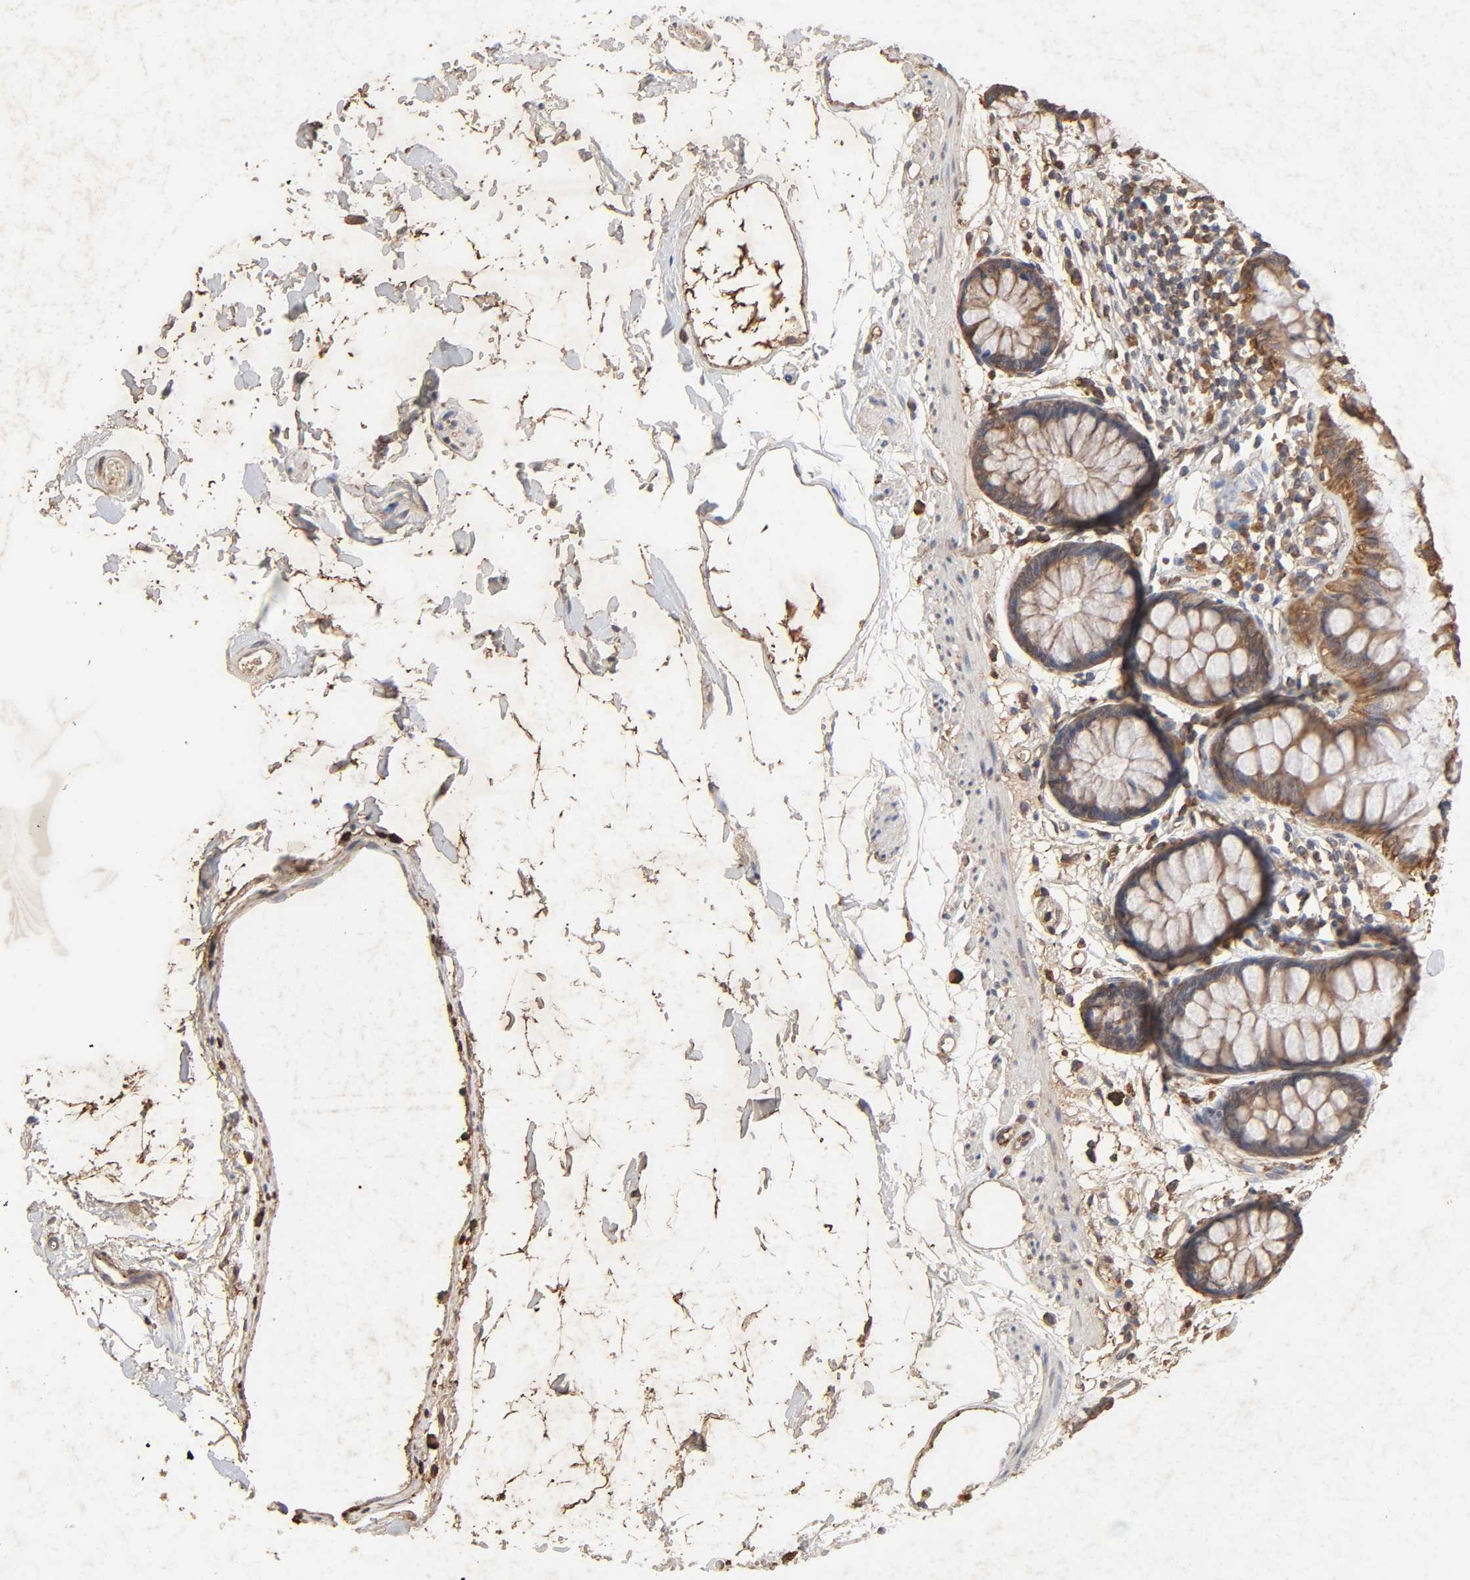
{"staining": {"intensity": "strong", "quantity": ">75%", "location": "cytoplasmic/membranous"}, "tissue": "rectum", "cell_type": "Glandular cells", "image_type": "normal", "snomed": [{"axis": "morphology", "description": "Normal tissue, NOS"}, {"axis": "topography", "description": "Rectum"}], "caption": "Immunohistochemical staining of unremarkable human rectum reveals >75% levels of strong cytoplasmic/membranous protein positivity in approximately >75% of glandular cells.", "gene": "CYCS", "patient": {"sex": "female", "age": 66}}